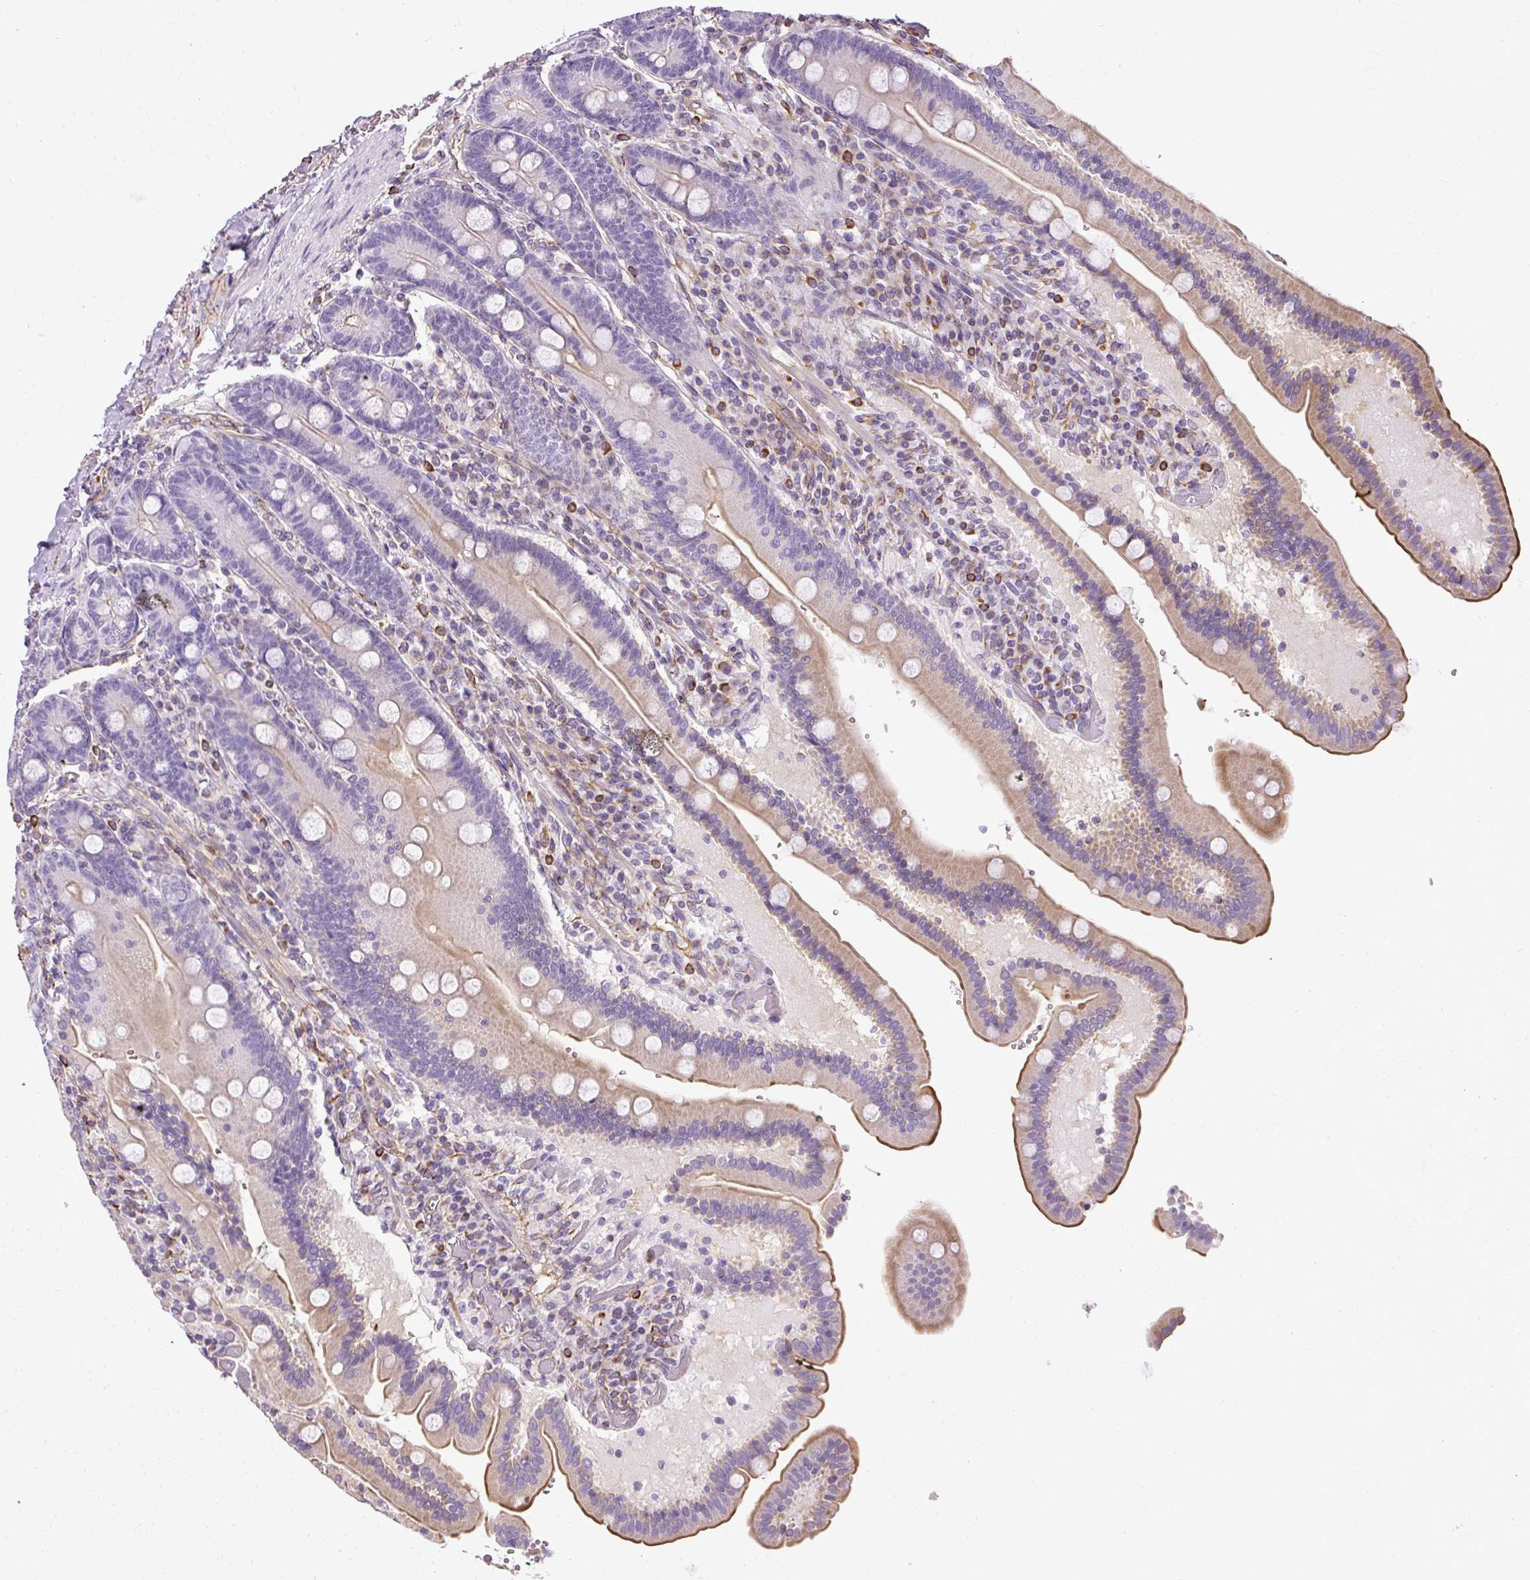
{"staining": {"intensity": "moderate", "quantity": "<25%", "location": "cytoplasmic/membranous"}, "tissue": "duodenum", "cell_type": "Glandular cells", "image_type": "normal", "snomed": [{"axis": "morphology", "description": "Normal tissue, NOS"}, {"axis": "topography", "description": "Duodenum"}], "caption": "Protein expression analysis of normal human duodenum reveals moderate cytoplasmic/membranous expression in approximately <25% of glandular cells. (DAB (3,3'-diaminobenzidine) IHC with brightfield microscopy, high magnification).", "gene": "PLS1", "patient": {"sex": "female", "age": 62}}